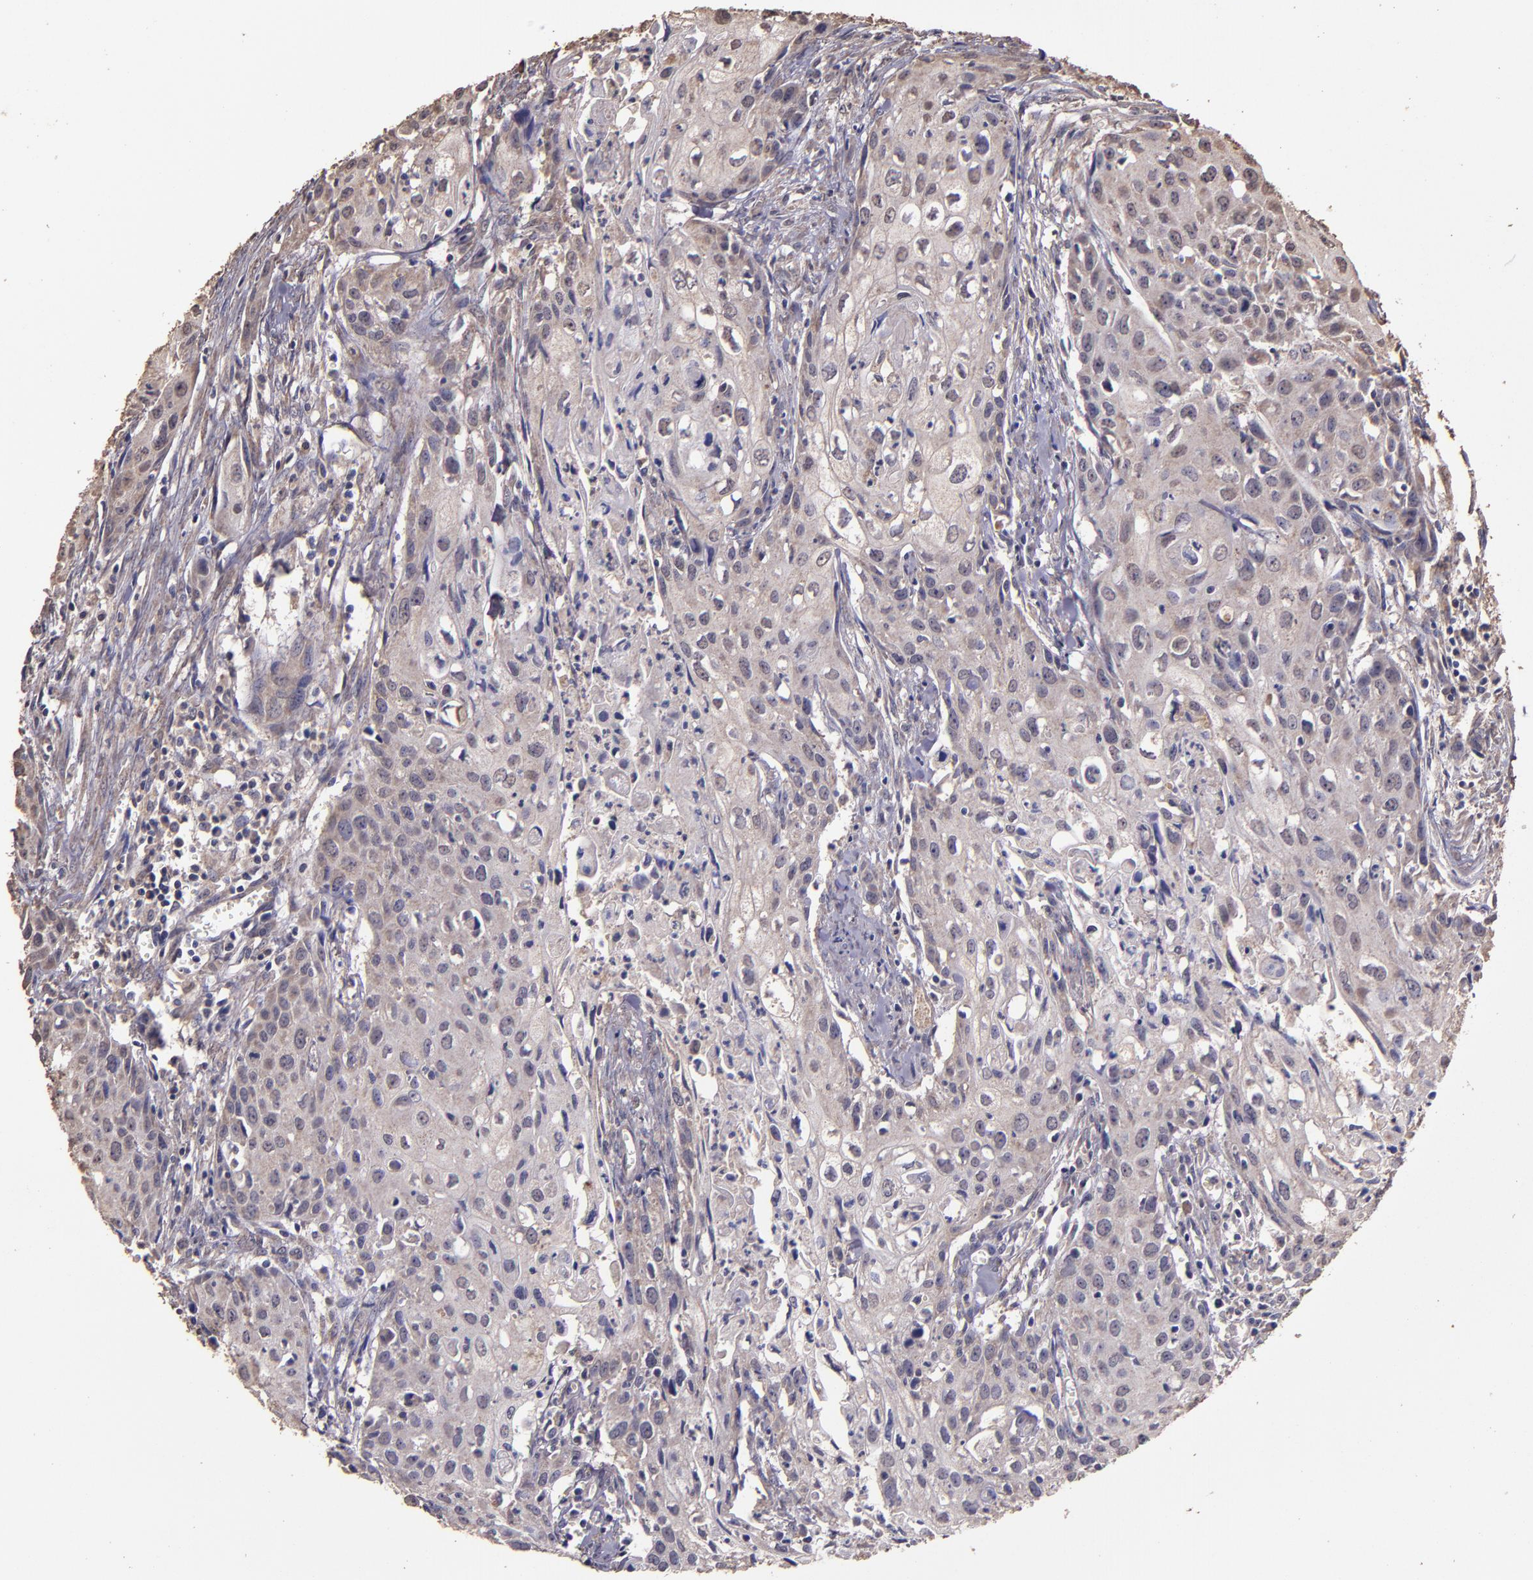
{"staining": {"intensity": "weak", "quantity": ">75%", "location": "cytoplasmic/membranous"}, "tissue": "urothelial cancer", "cell_type": "Tumor cells", "image_type": "cancer", "snomed": [{"axis": "morphology", "description": "Urothelial carcinoma, High grade"}, {"axis": "topography", "description": "Urinary bladder"}], "caption": "A histopathology image showing weak cytoplasmic/membranous expression in approximately >75% of tumor cells in urothelial cancer, as visualized by brown immunohistochemical staining.", "gene": "HECTD1", "patient": {"sex": "male", "age": 54}}